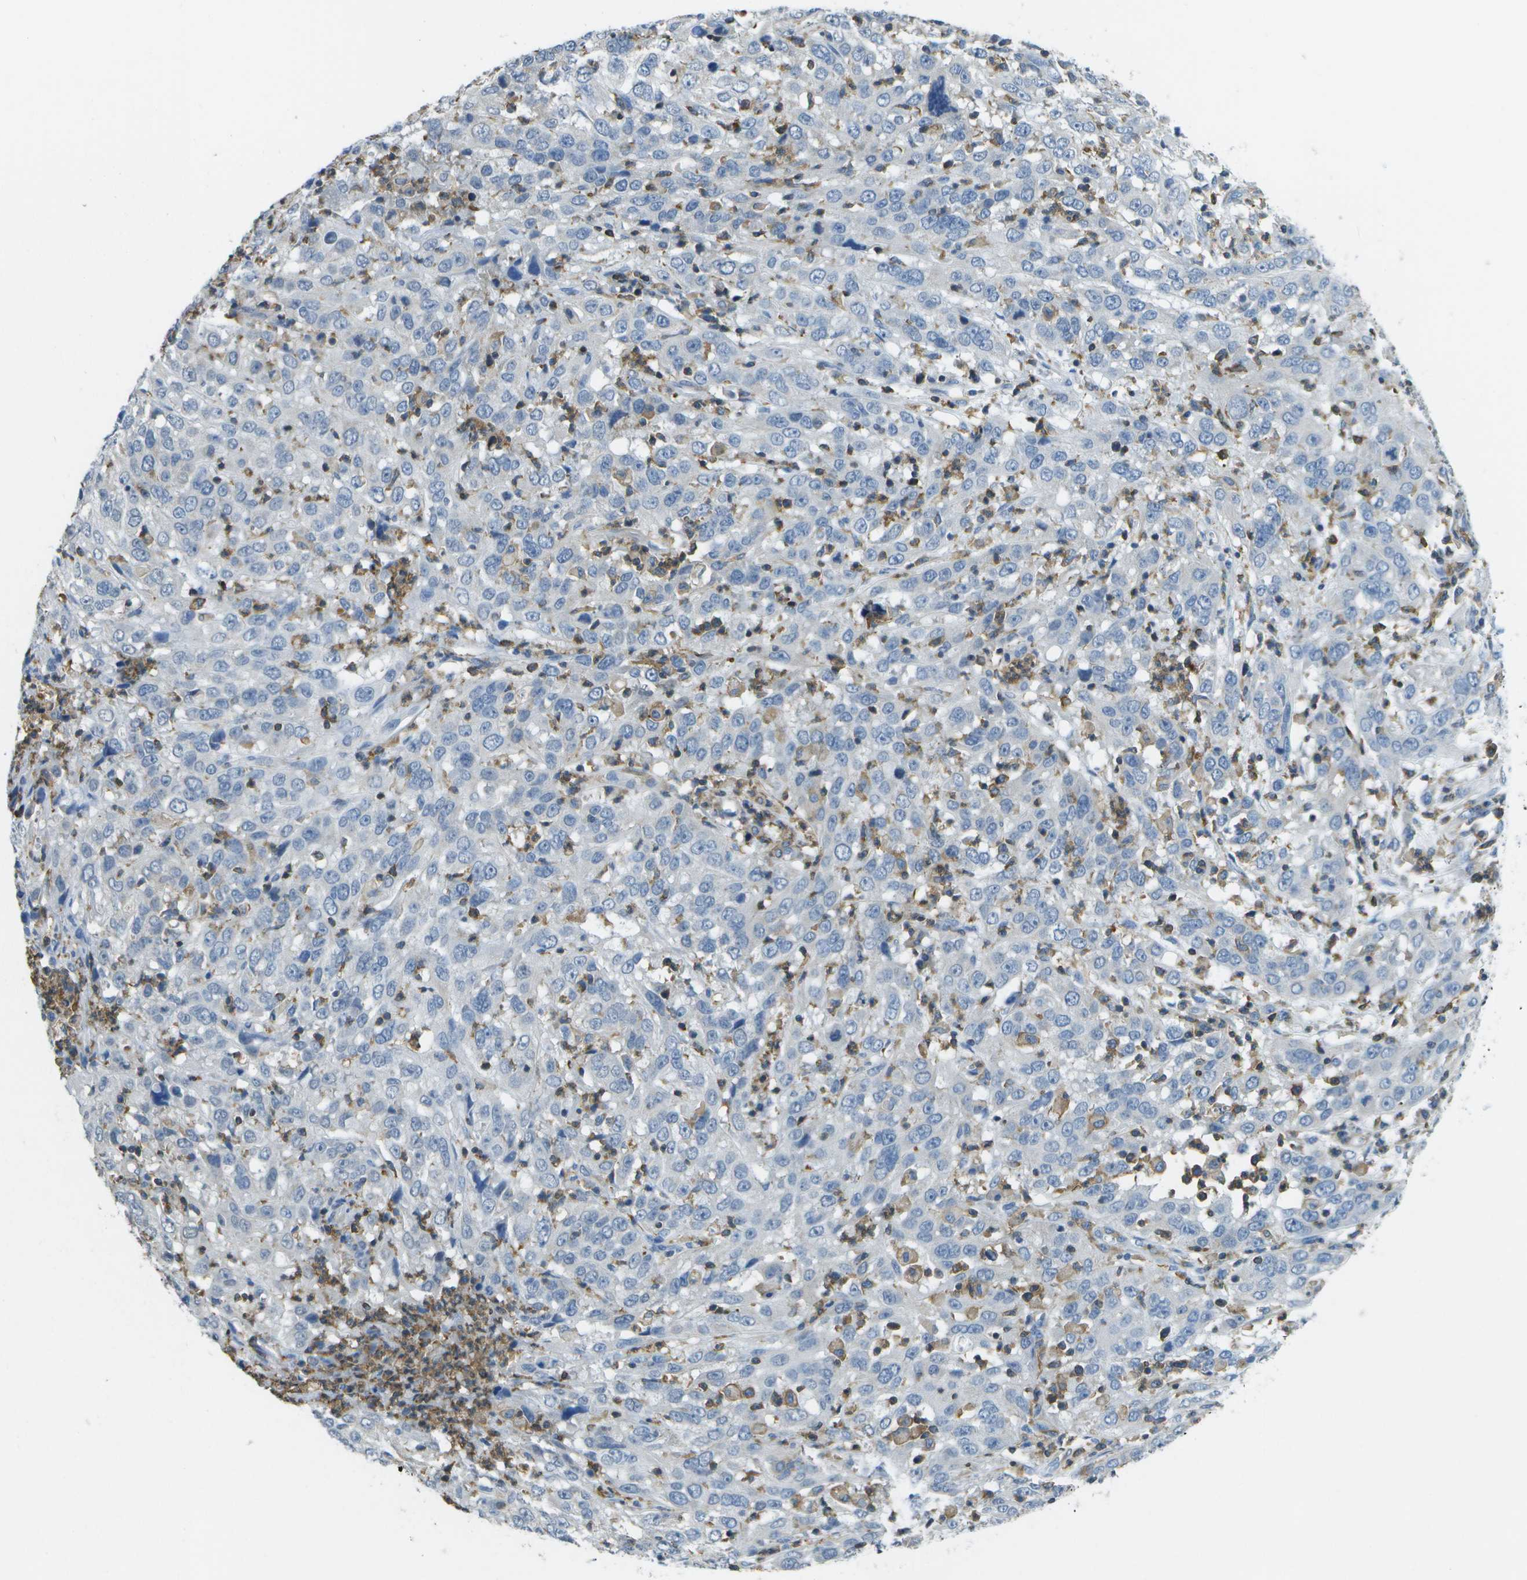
{"staining": {"intensity": "negative", "quantity": "none", "location": "none"}, "tissue": "cervical cancer", "cell_type": "Tumor cells", "image_type": "cancer", "snomed": [{"axis": "morphology", "description": "Squamous cell carcinoma, NOS"}, {"axis": "topography", "description": "Cervix"}], "caption": "IHC of cervical cancer (squamous cell carcinoma) displays no positivity in tumor cells.", "gene": "RCSD1", "patient": {"sex": "female", "age": 32}}